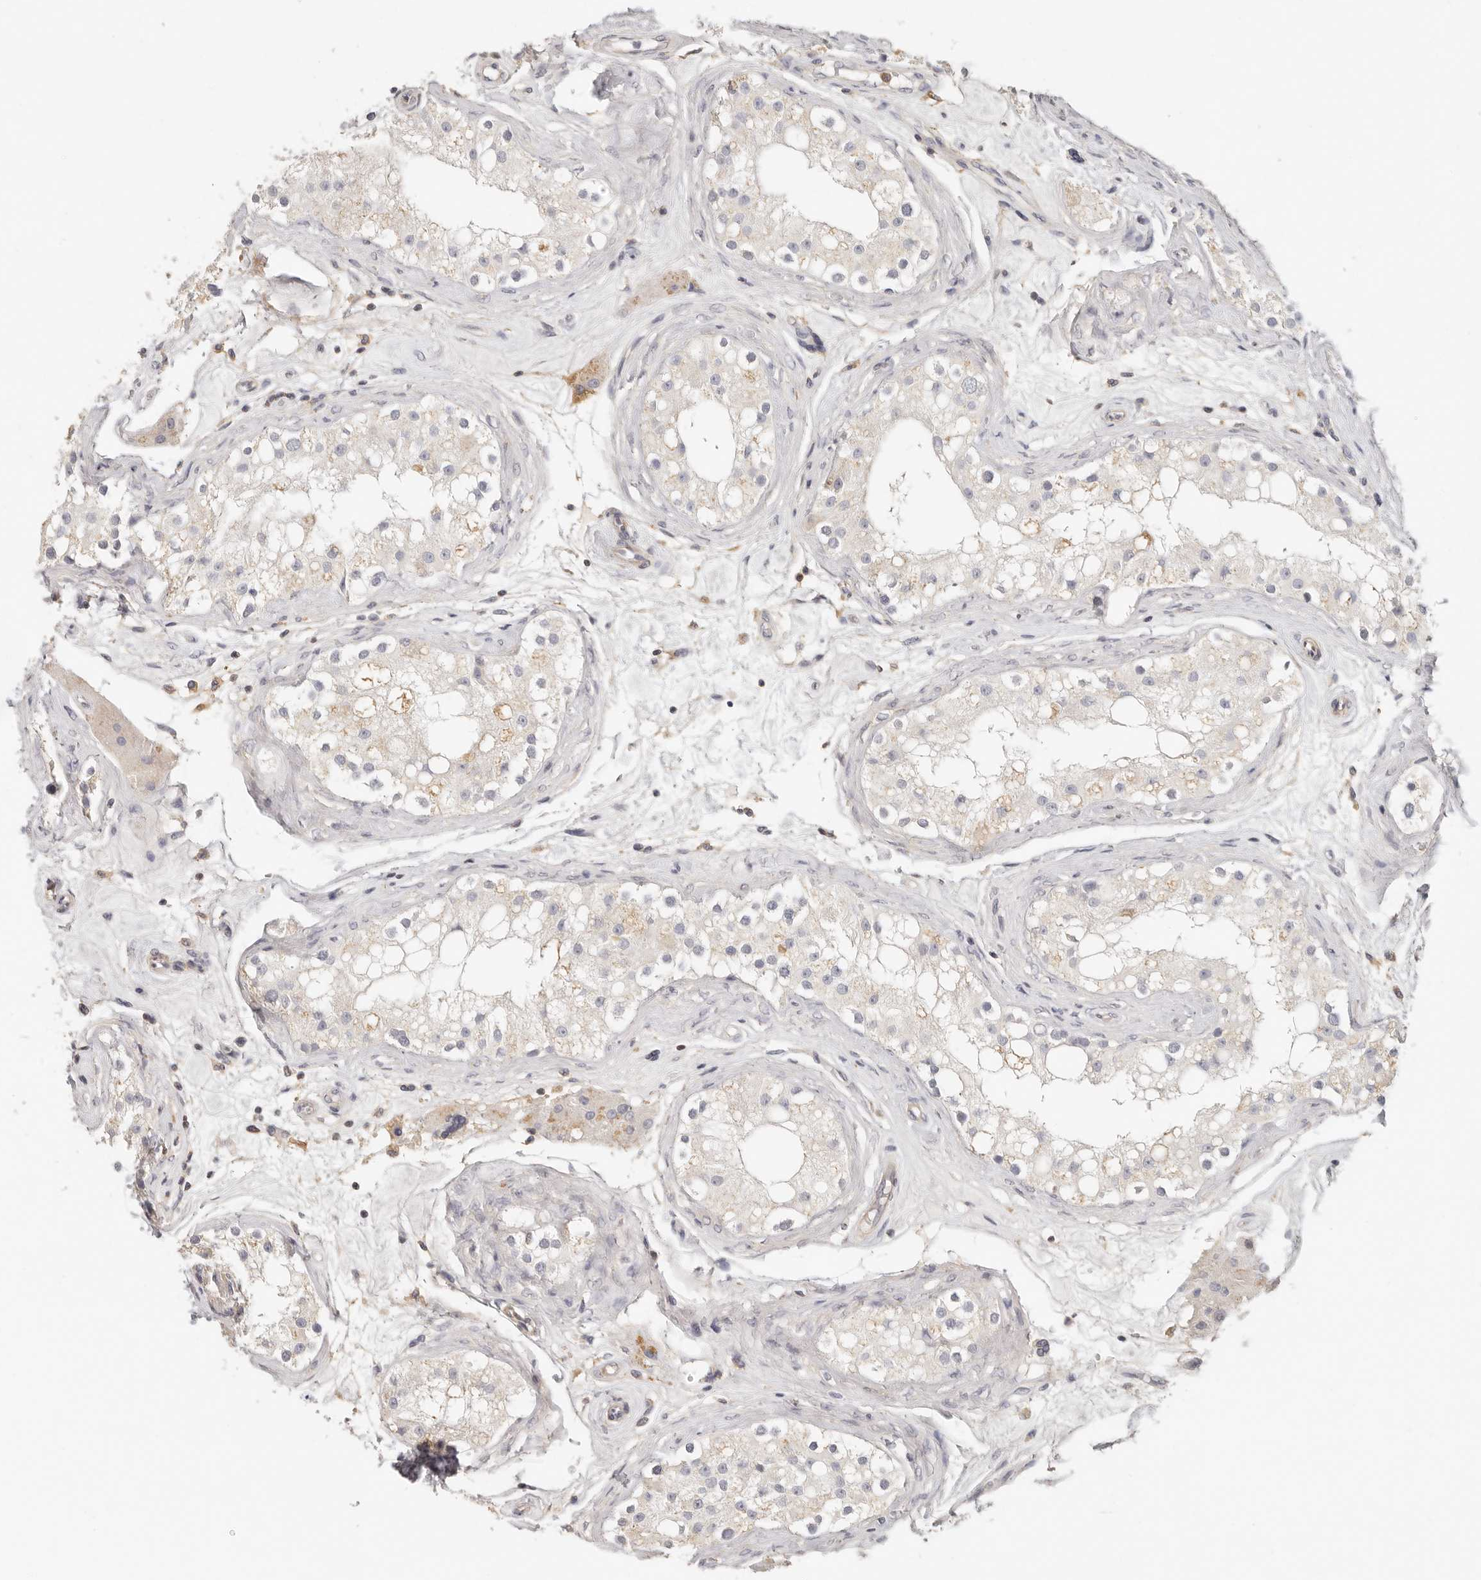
{"staining": {"intensity": "negative", "quantity": "none", "location": "none"}, "tissue": "testis", "cell_type": "Cells in seminiferous ducts", "image_type": "normal", "snomed": [{"axis": "morphology", "description": "Normal tissue, NOS"}, {"axis": "topography", "description": "Testis"}], "caption": "This is an immunohistochemistry micrograph of unremarkable human testis. There is no staining in cells in seminiferous ducts.", "gene": "ANXA9", "patient": {"sex": "male", "age": 84}}